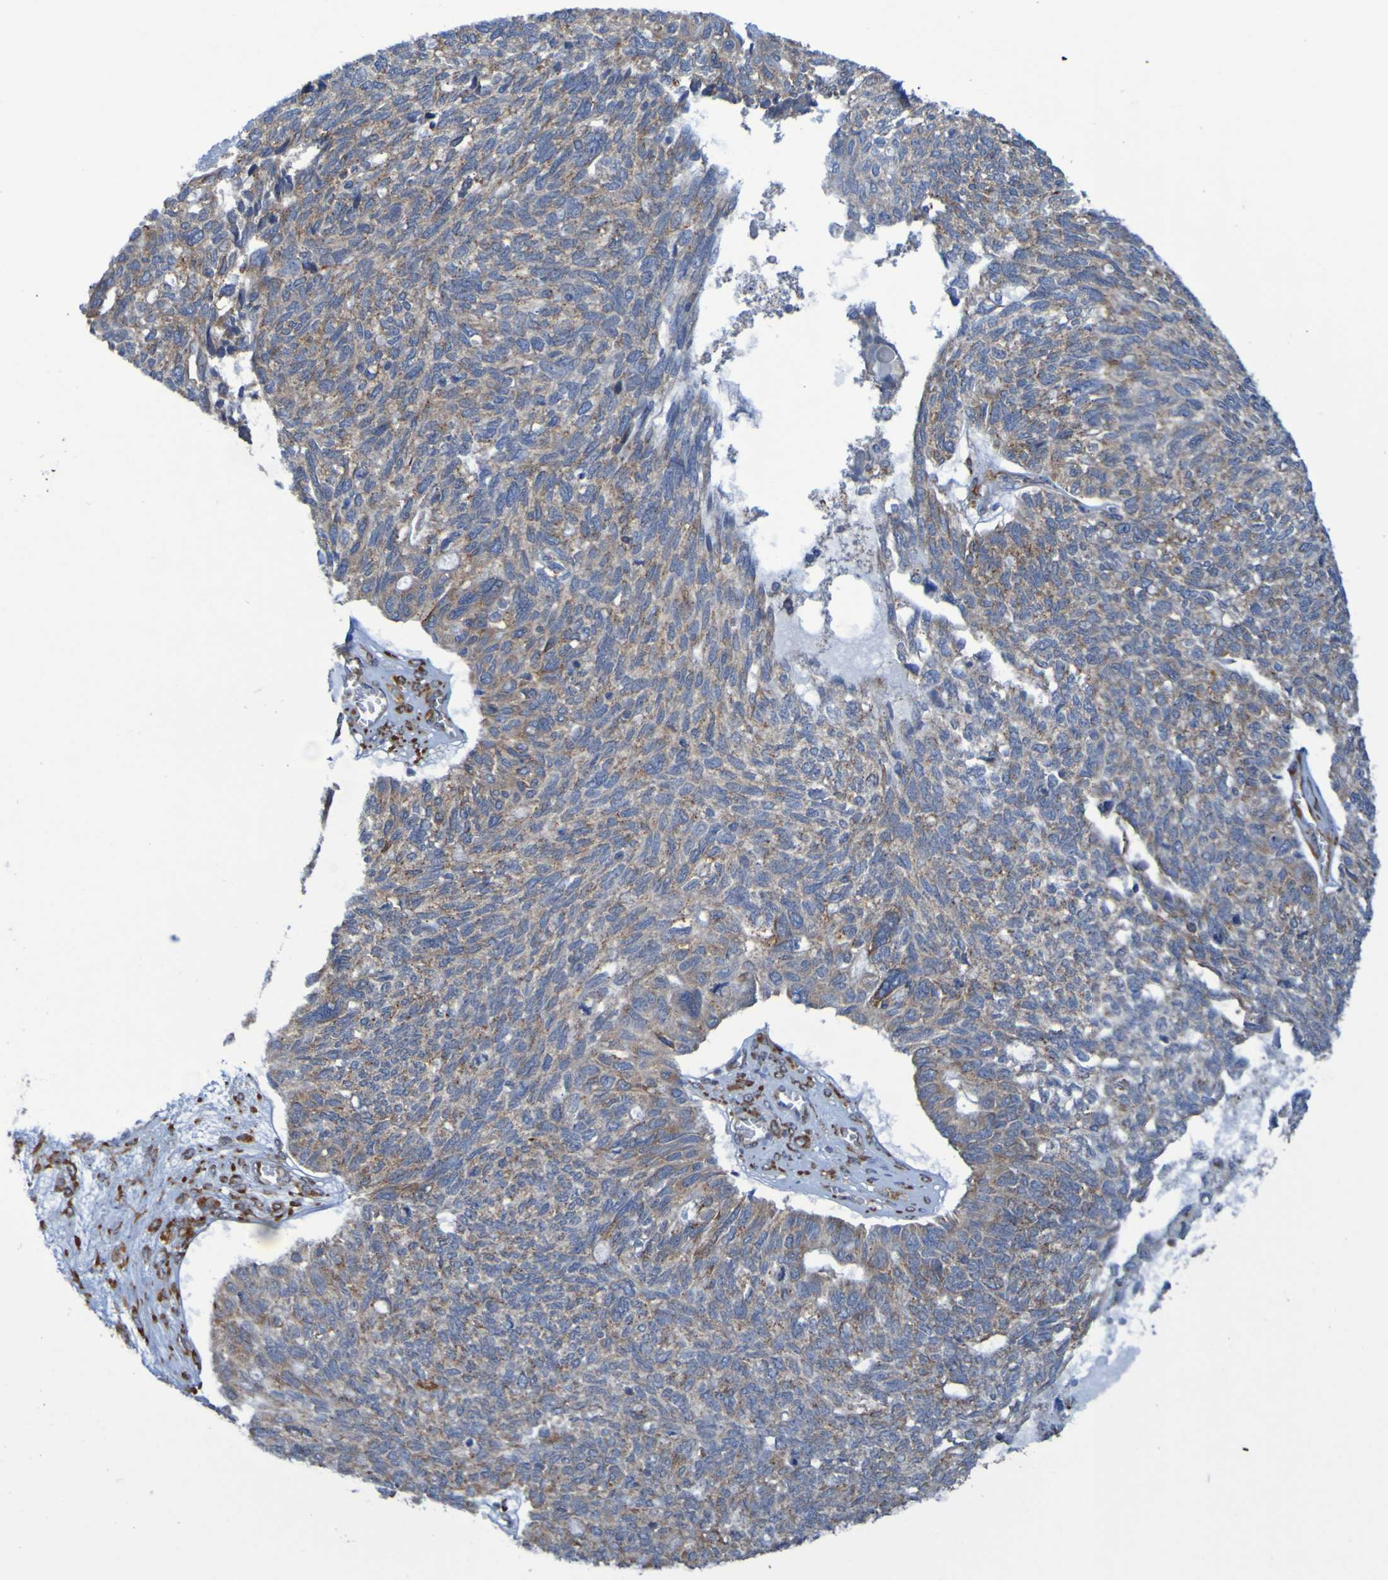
{"staining": {"intensity": "weak", "quantity": ">75%", "location": "cytoplasmic/membranous"}, "tissue": "ovarian cancer", "cell_type": "Tumor cells", "image_type": "cancer", "snomed": [{"axis": "morphology", "description": "Cystadenocarcinoma, serous, NOS"}, {"axis": "topography", "description": "Ovary"}], "caption": "DAB immunohistochemical staining of human serous cystadenocarcinoma (ovarian) displays weak cytoplasmic/membranous protein positivity in approximately >75% of tumor cells.", "gene": "FKBP3", "patient": {"sex": "female", "age": 79}}